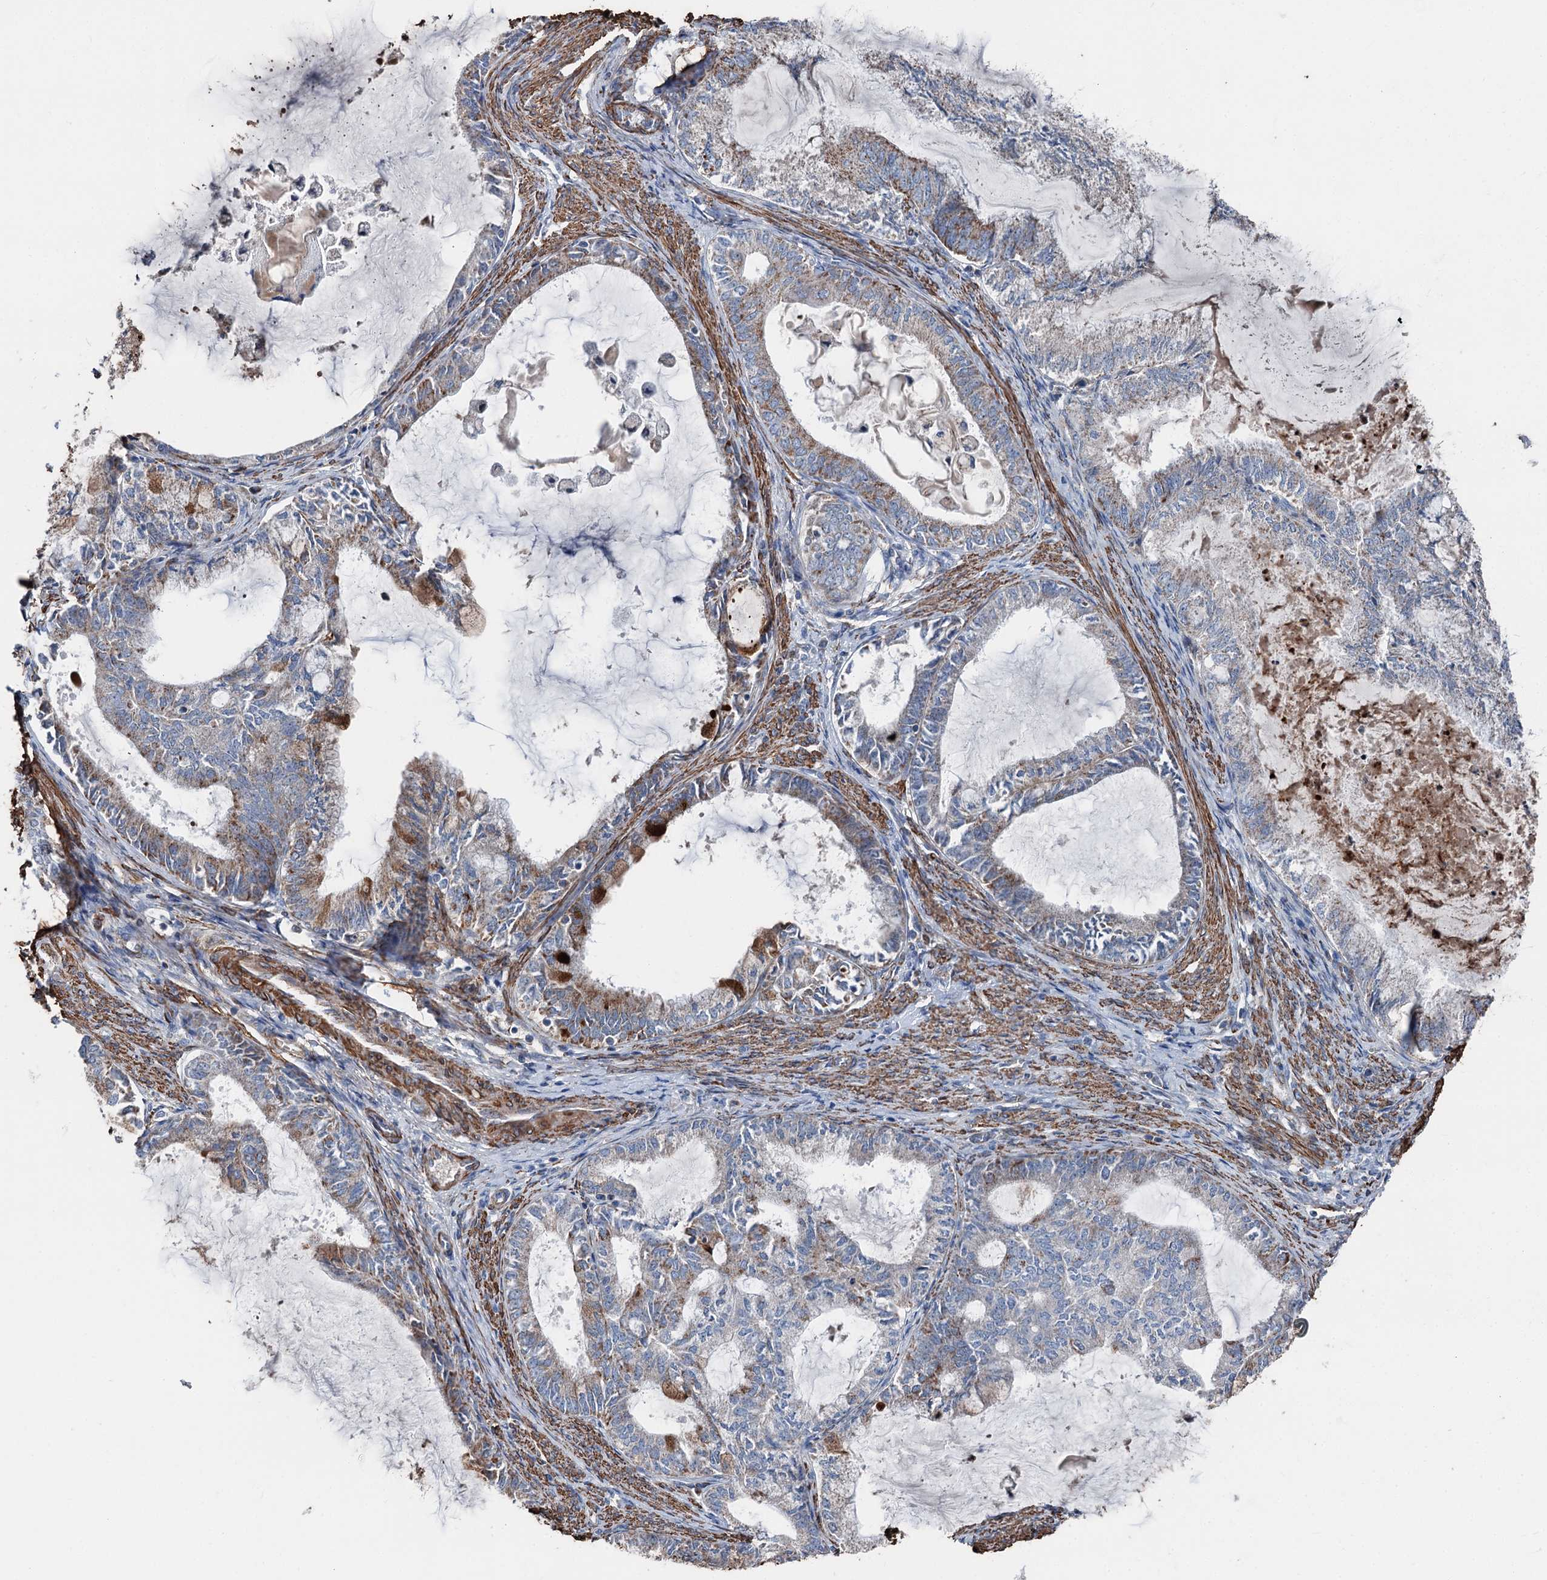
{"staining": {"intensity": "moderate", "quantity": "25%-75%", "location": "cytoplasmic/membranous"}, "tissue": "endometrial cancer", "cell_type": "Tumor cells", "image_type": "cancer", "snomed": [{"axis": "morphology", "description": "Adenocarcinoma, NOS"}, {"axis": "topography", "description": "Endometrium"}], "caption": "DAB immunohistochemical staining of endometrial adenocarcinoma displays moderate cytoplasmic/membranous protein staining in approximately 25%-75% of tumor cells.", "gene": "DDIAS", "patient": {"sex": "female", "age": 86}}